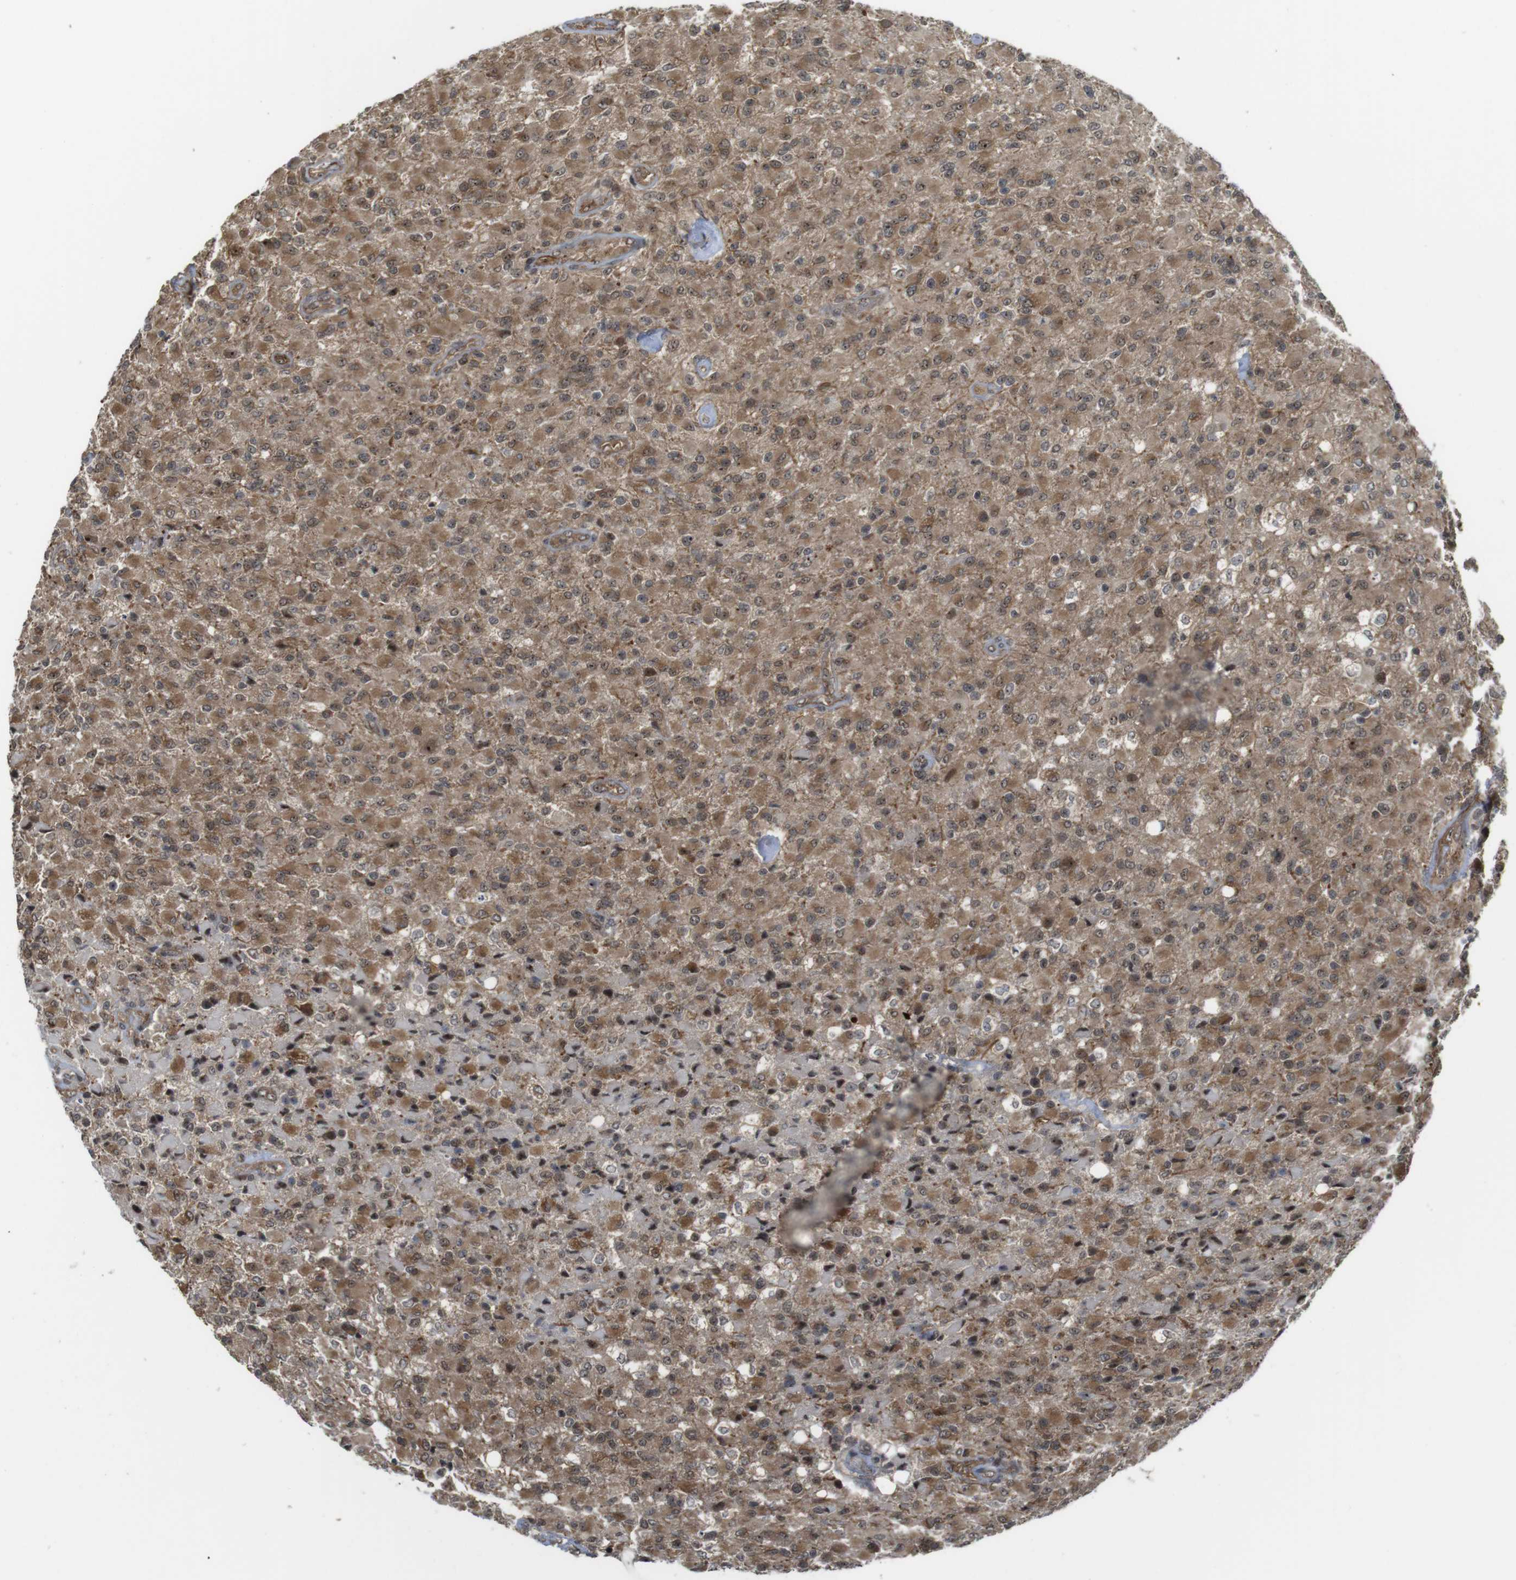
{"staining": {"intensity": "moderate", "quantity": ">75%", "location": "cytoplasmic/membranous"}, "tissue": "glioma", "cell_type": "Tumor cells", "image_type": "cancer", "snomed": [{"axis": "morphology", "description": "Glioma, malignant, High grade"}, {"axis": "topography", "description": "Brain"}], "caption": "Immunohistochemistry (IHC) of glioma exhibits medium levels of moderate cytoplasmic/membranous positivity in about >75% of tumor cells.", "gene": "CC2D1A", "patient": {"sex": "male", "age": 71}}